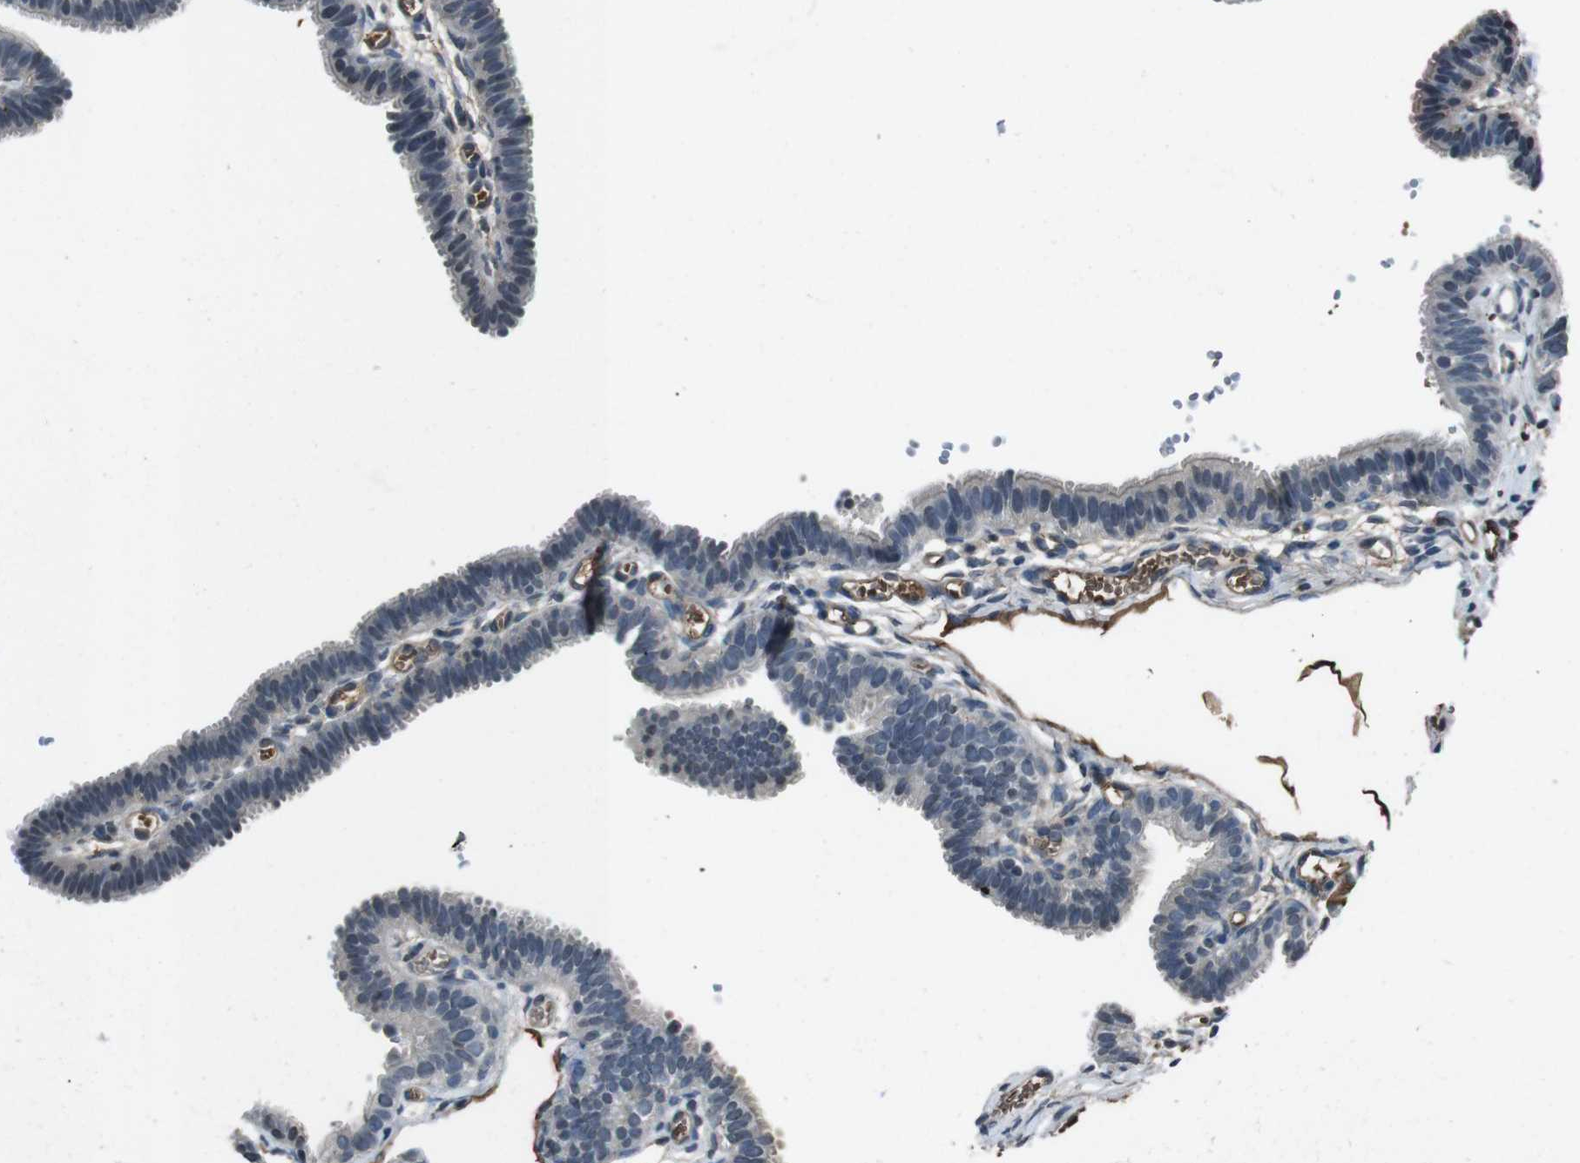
{"staining": {"intensity": "weak", "quantity": "<25%", "location": "cytoplasmic/membranous"}, "tissue": "fallopian tube", "cell_type": "Glandular cells", "image_type": "normal", "snomed": [{"axis": "morphology", "description": "Normal tissue, NOS"}, {"axis": "topography", "description": "Fallopian tube"}, {"axis": "topography", "description": "Placenta"}], "caption": "A high-resolution image shows immunohistochemistry (IHC) staining of unremarkable fallopian tube, which reveals no significant expression in glandular cells.", "gene": "UGT1A6", "patient": {"sex": "female", "age": 34}}